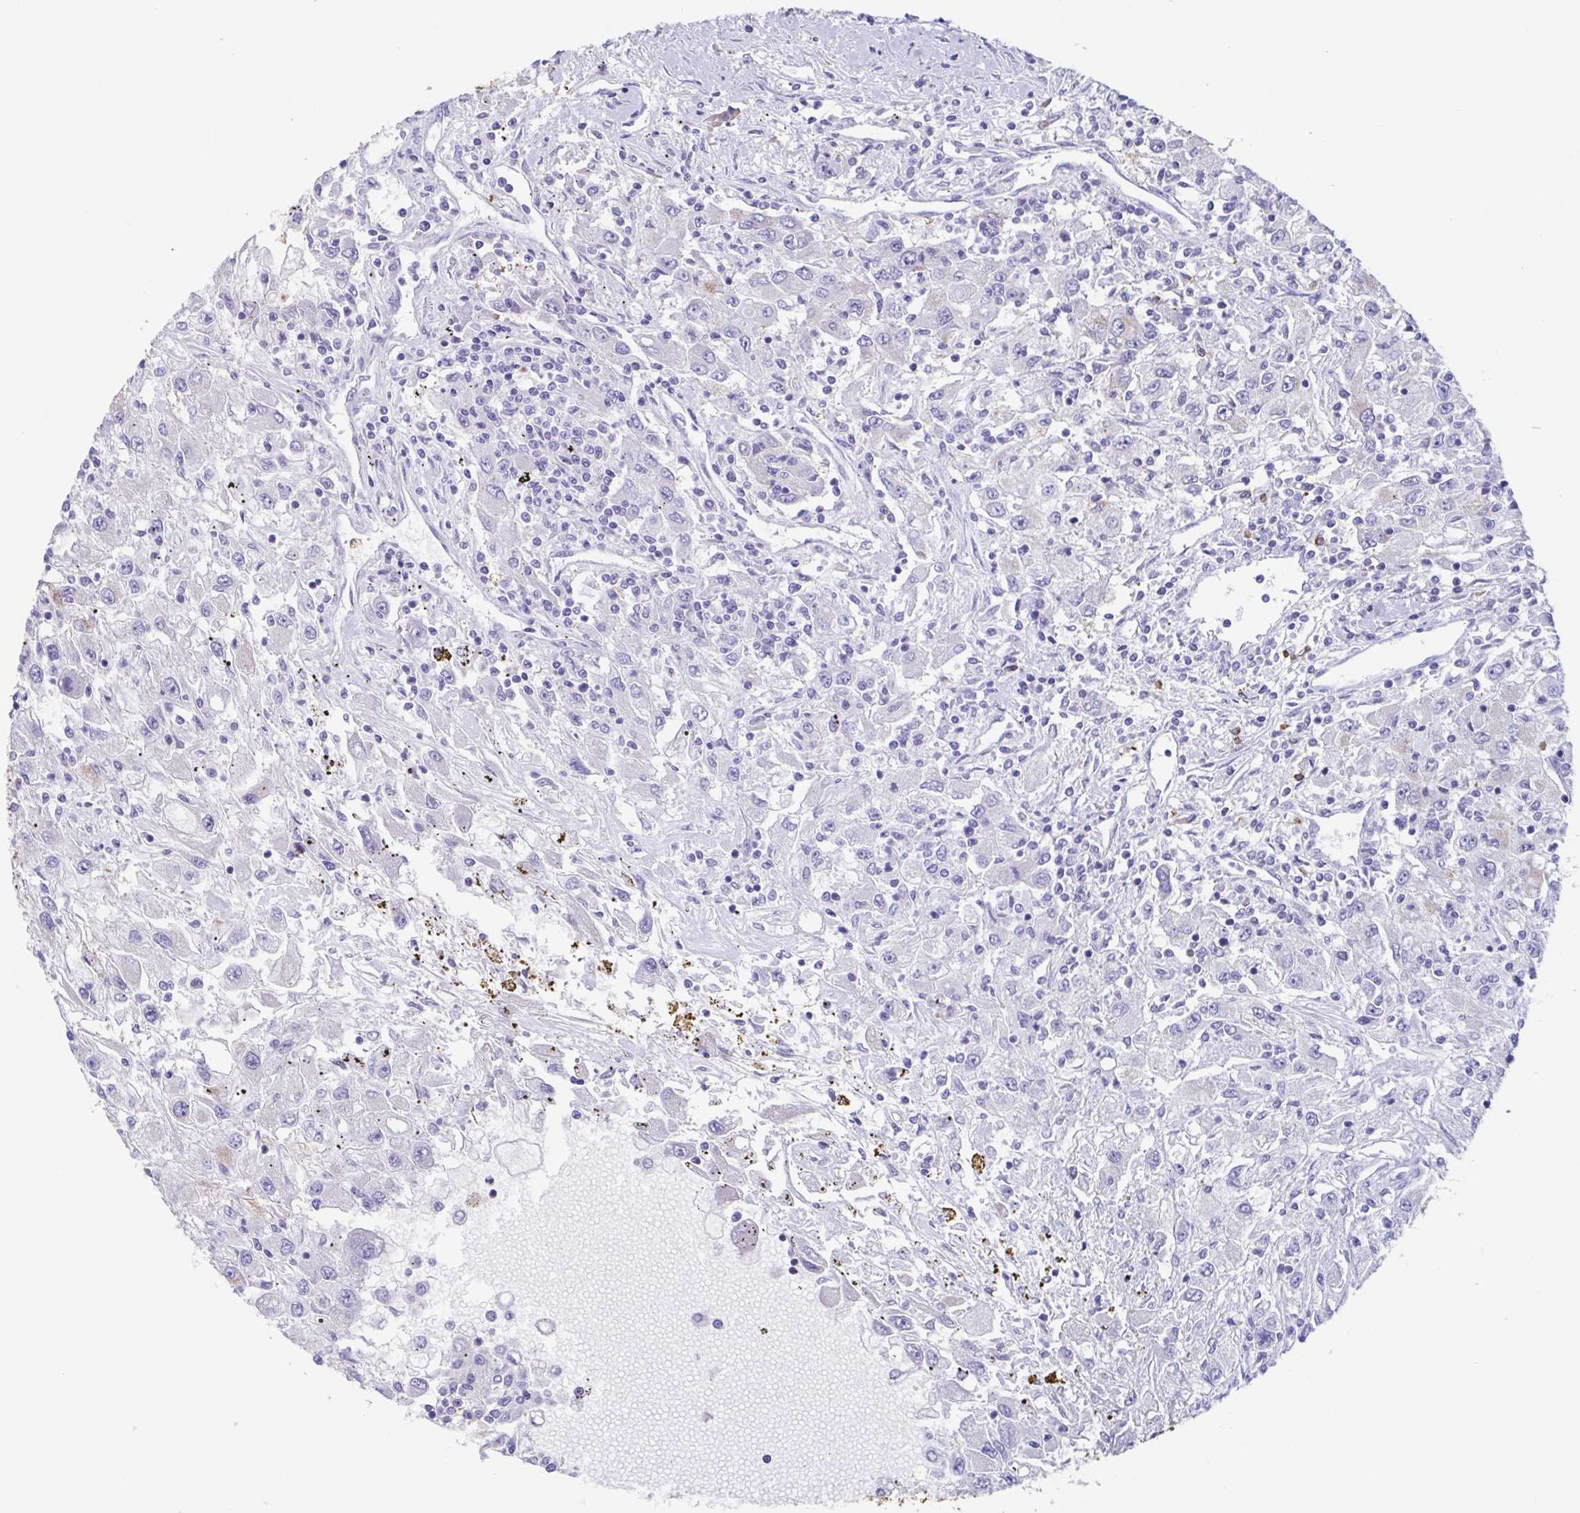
{"staining": {"intensity": "negative", "quantity": "none", "location": "none"}, "tissue": "renal cancer", "cell_type": "Tumor cells", "image_type": "cancer", "snomed": [{"axis": "morphology", "description": "Adenocarcinoma, NOS"}, {"axis": "topography", "description": "Kidney"}], "caption": "Tumor cells show no significant protein positivity in renal cancer.", "gene": "TPD52", "patient": {"sex": "female", "age": 67}}